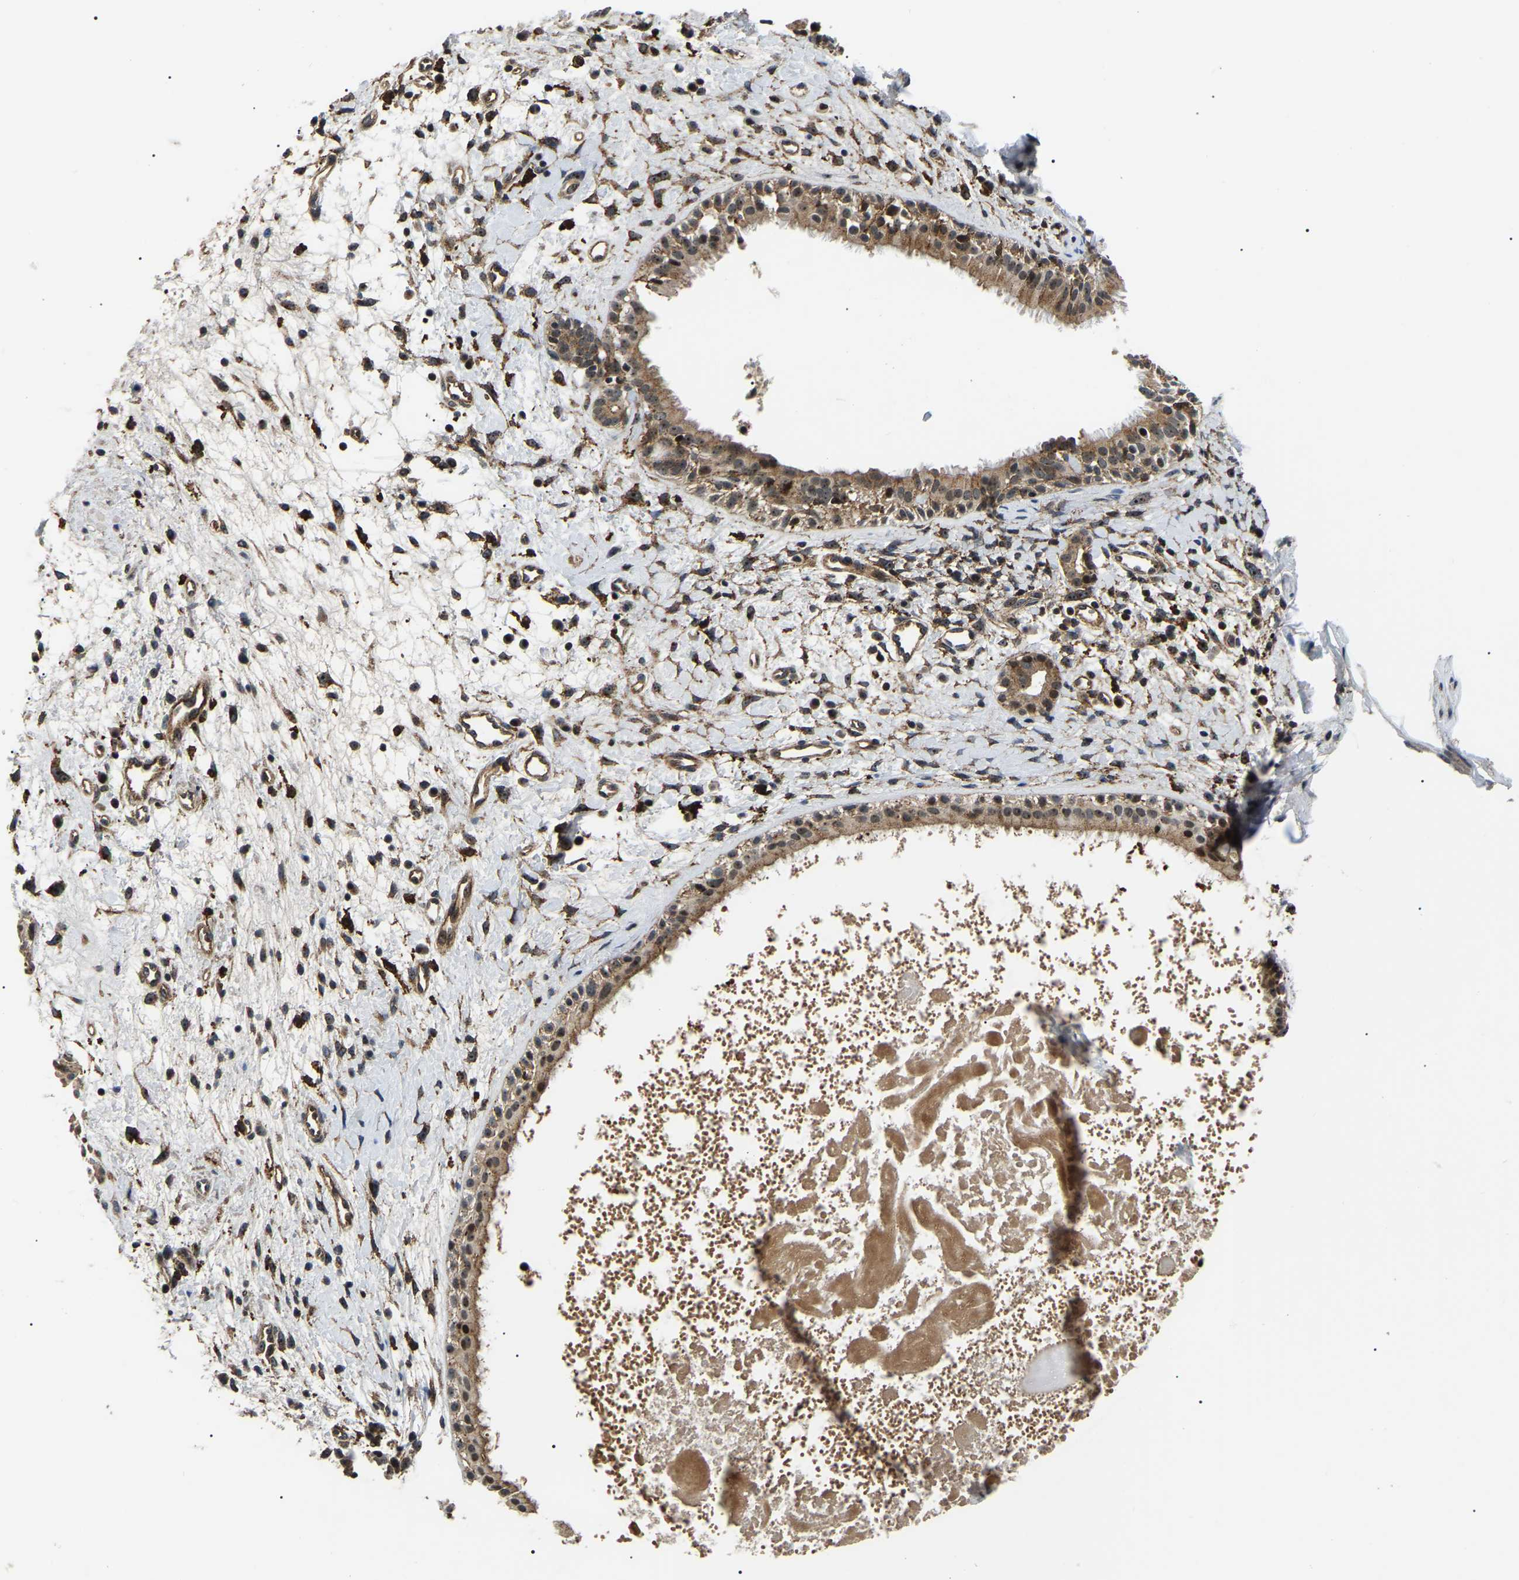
{"staining": {"intensity": "strong", "quantity": ">75%", "location": "cytoplasmic/membranous,nuclear"}, "tissue": "nasopharynx", "cell_type": "Respiratory epithelial cells", "image_type": "normal", "snomed": [{"axis": "morphology", "description": "Normal tissue, NOS"}, {"axis": "topography", "description": "Nasopharynx"}], "caption": "Nasopharynx stained with DAB (3,3'-diaminobenzidine) IHC demonstrates high levels of strong cytoplasmic/membranous,nuclear positivity in approximately >75% of respiratory epithelial cells.", "gene": "RRP1B", "patient": {"sex": "male", "age": 22}}